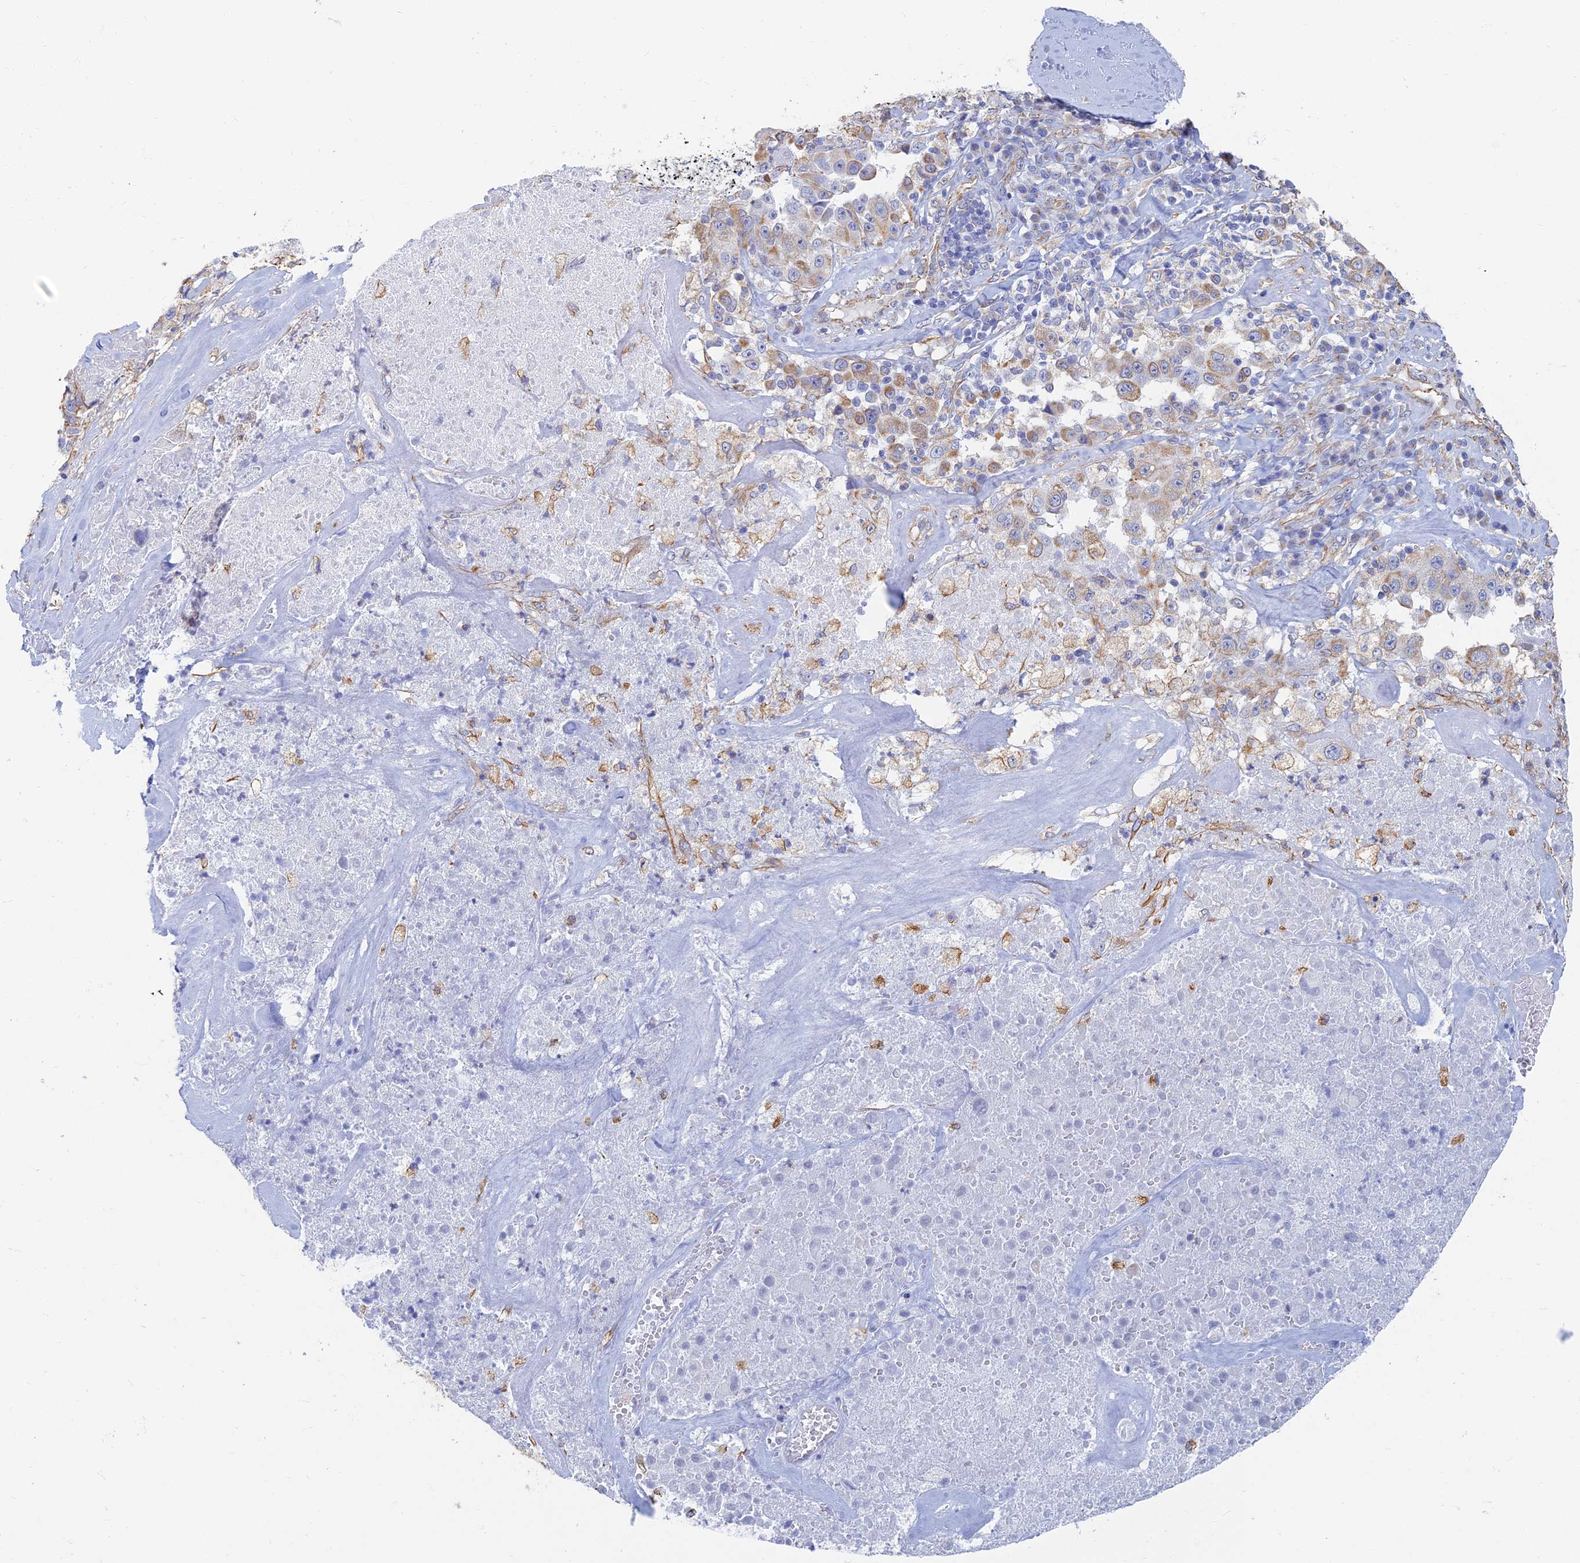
{"staining": {"intensity": "weak", "quantity": "<25%", "location": "cytoplasmic/membranous"}, "tissue": "melanoma", "cell_type": "Tumor cells", "image_type": "cancer", "snomed": [{"axis": "morphology", "description": "Malignant melanoma, Metastatic site"}, {"axis": "topography", "description": "Lymph node"}], "caption": "The histopathology image shows no staining of tumor cells in malignant melanoma (metastatic site).", "gene": "RMC1", "patient": {"sex": "male", "age": 62}}